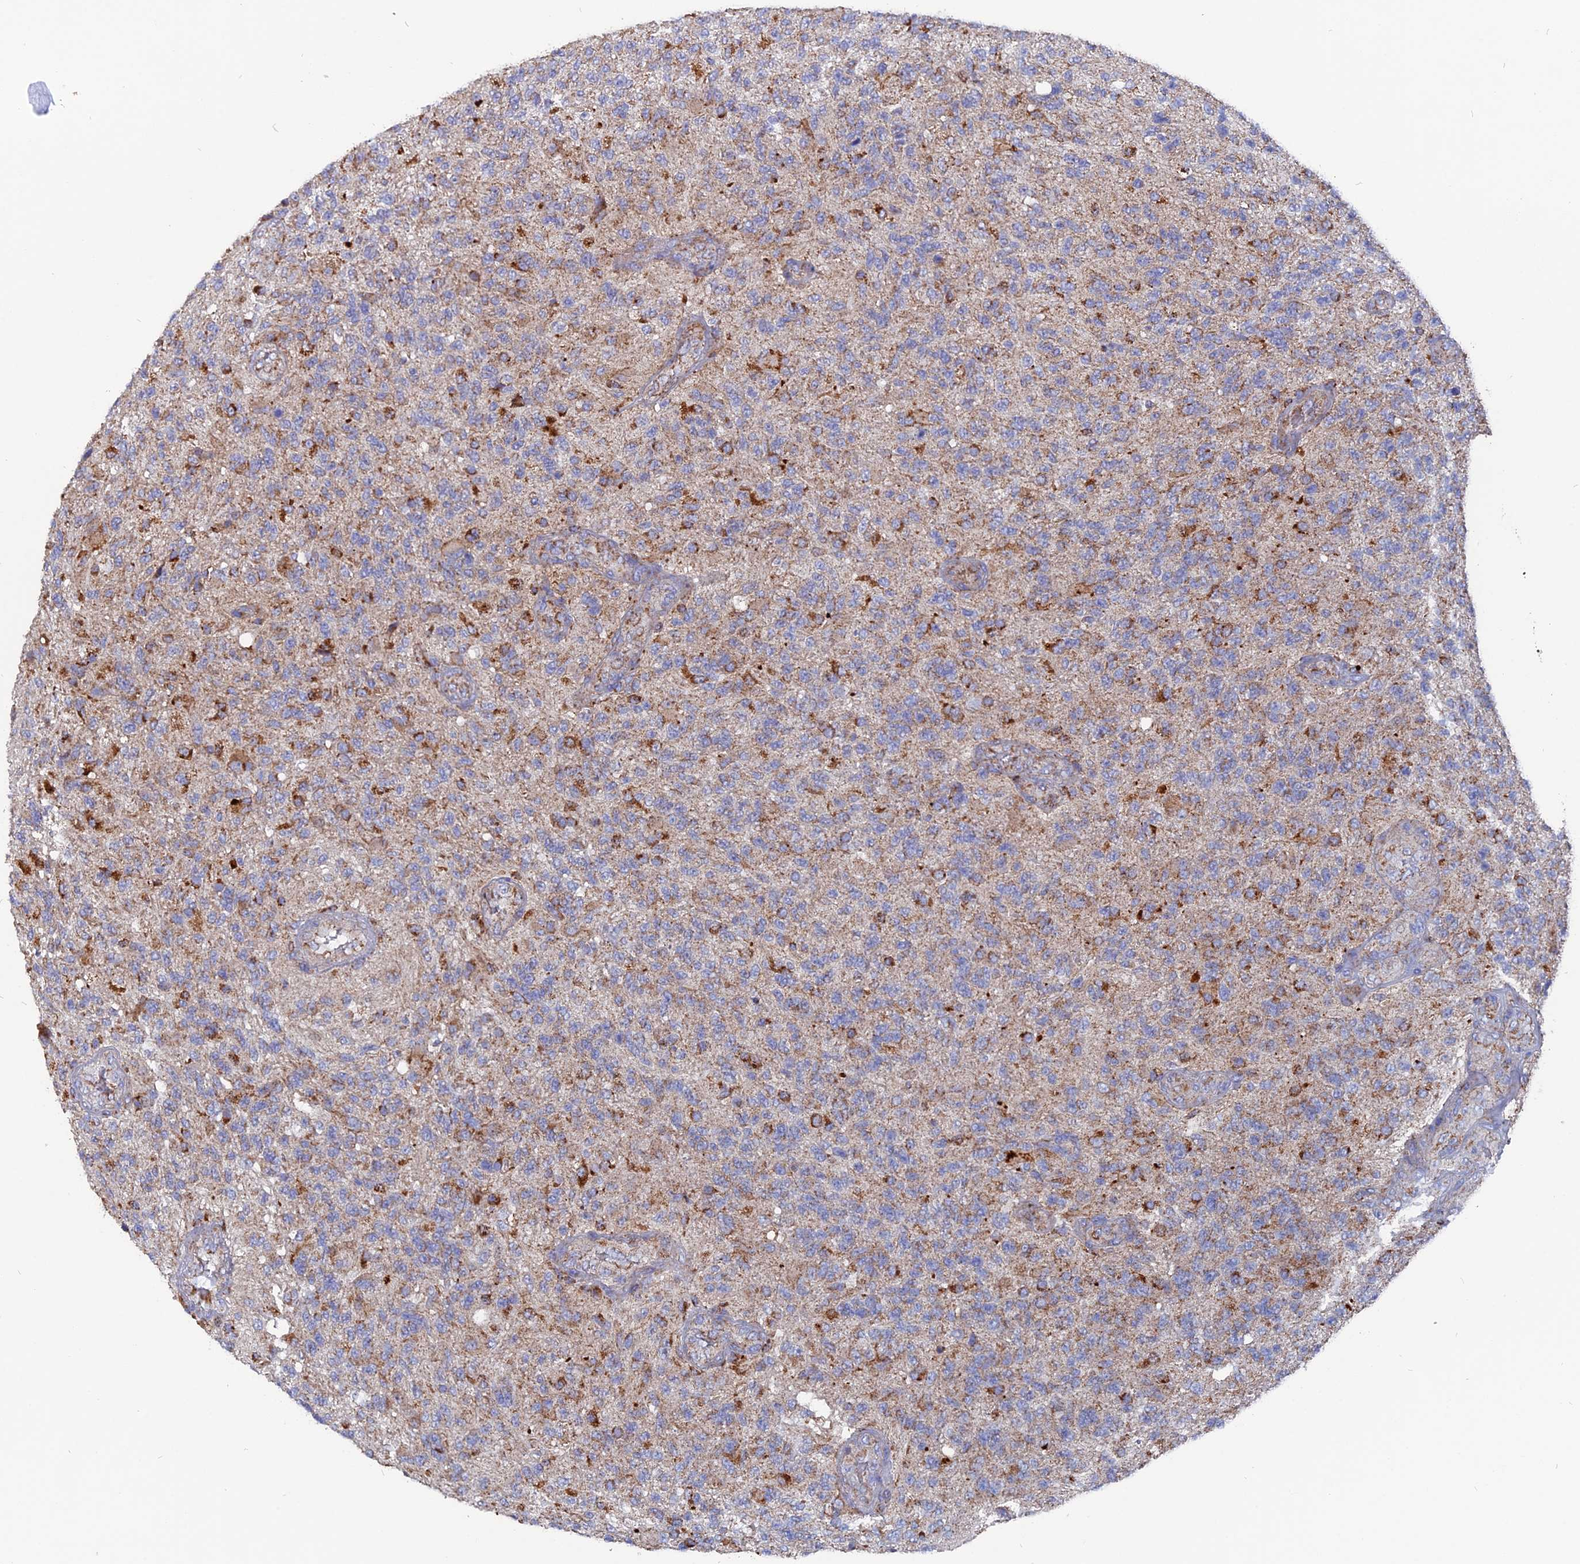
{"staining": {"intensity": "moderate", "quantity": "<25%", "location": "cytoplasmic/membranous"}, "tissue": "glioma", "cell_type": "Tumor cells", "image_type": "cancer", "snomed": [{"axis": "morphology", "description": "Glioma, malignant, High grade"}, {"axis": "topography", "description": "Brain"}], "caption": "Protein staining by immunohistochemistry reveals moderate cytoplasmic/membranous expression in approximately <25% of tumor cells in malignant high-grade glioma. The protein is shown in brown color, while the nuclei are stained blue.", "gene": "TGFA", "patient": {"sex": "male", "age": 56}}